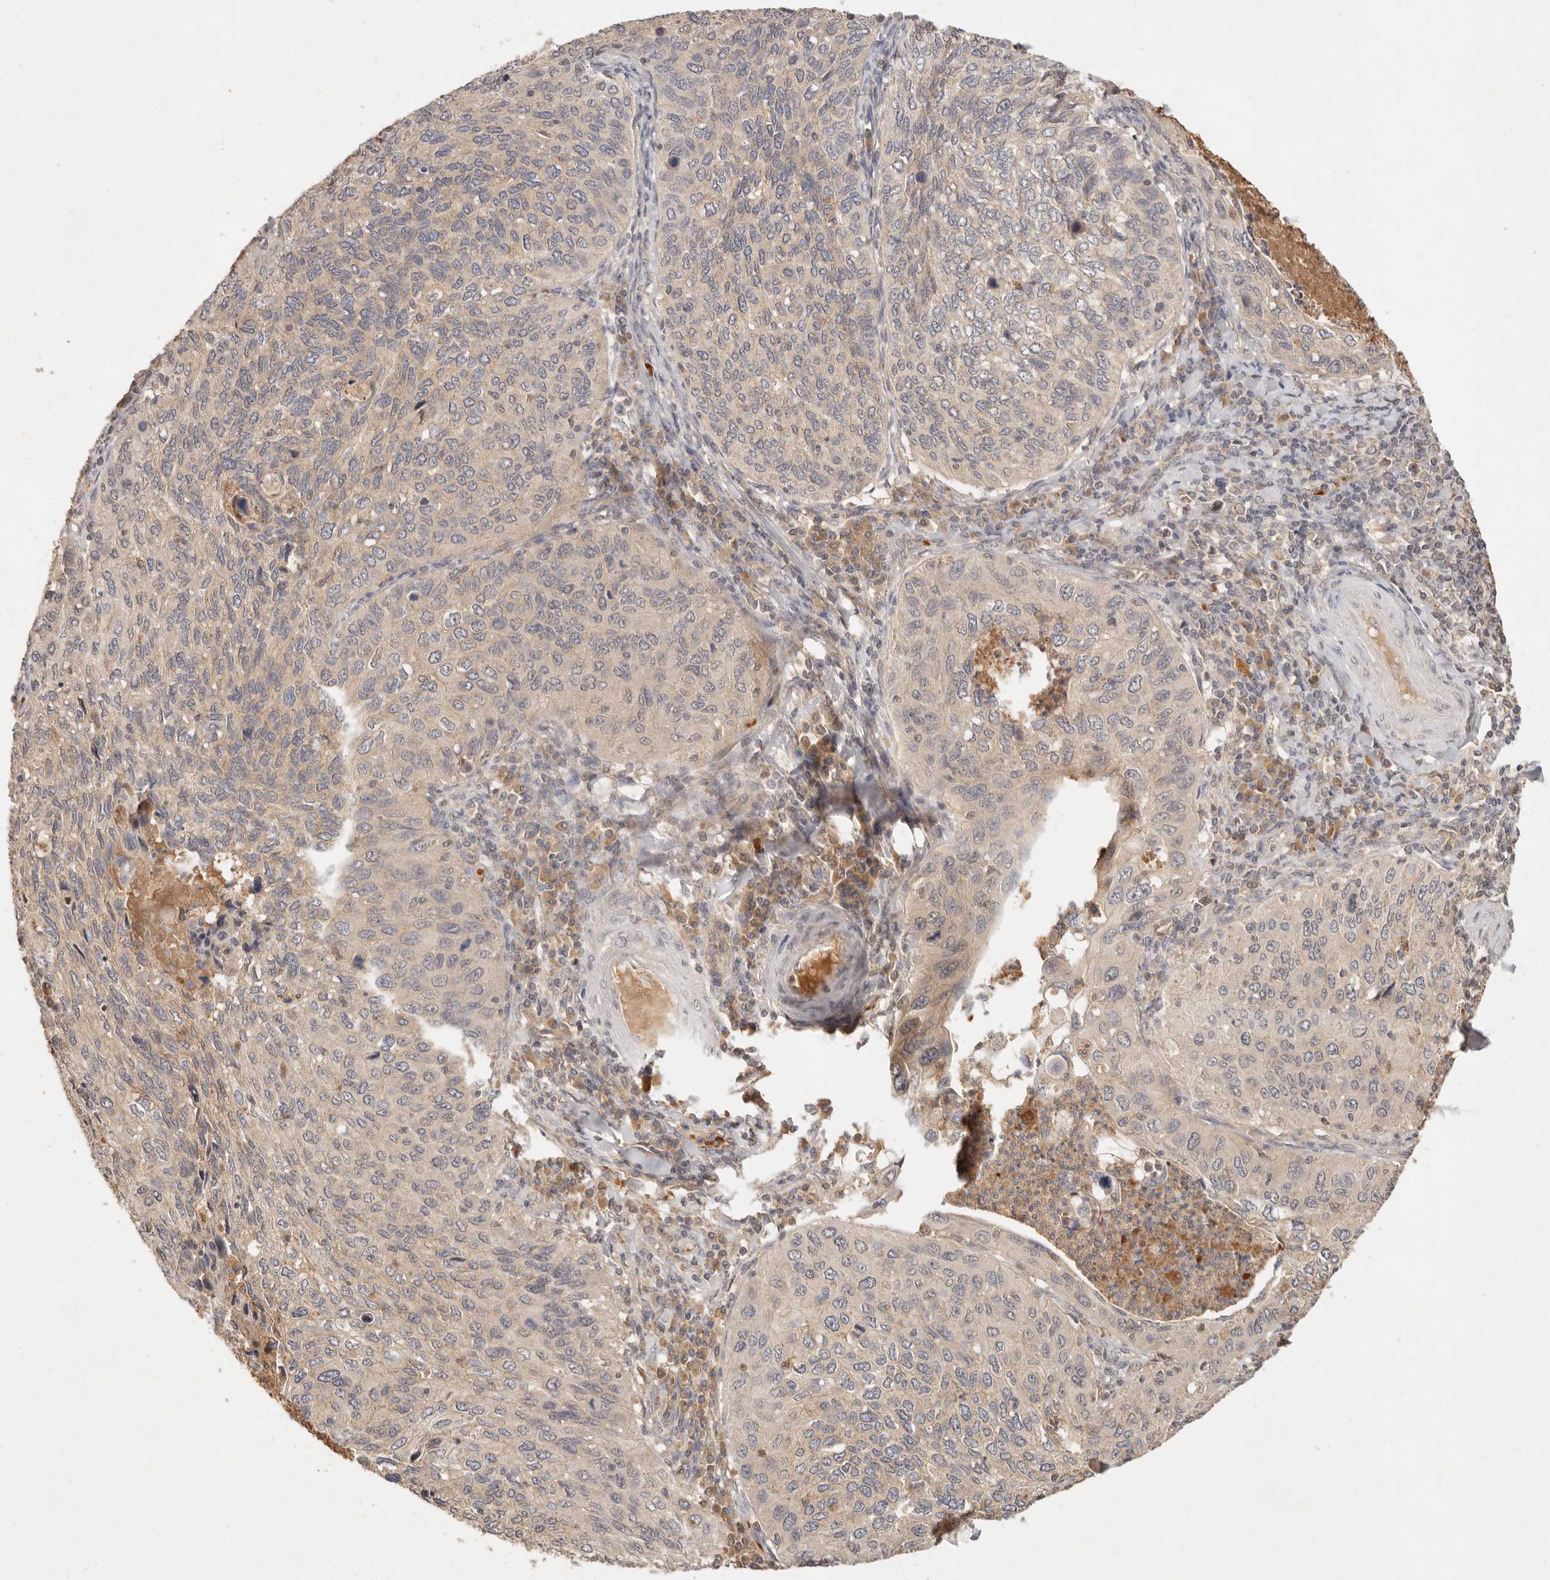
{"staining": {"intensity": "weak", "quantity": "<25%", "location": "cytoplasmic/membranous"}, "tissue": "cervical cancer", "cell_type": "Tumor cells", "image_type": "cancer", "snomed": [{"axis": "morphology", "description": "Squamous cell carcinoma, NOS"}, {"axis": "topography", "description": "Cervix"}], "caption": "This is an immunohistochemistry micrograph of squamous cell carcinoma (cervical). There is no staining in tumor cells.", "gene": "FREM2", "patient": {"sex": "female", "age": 38}}